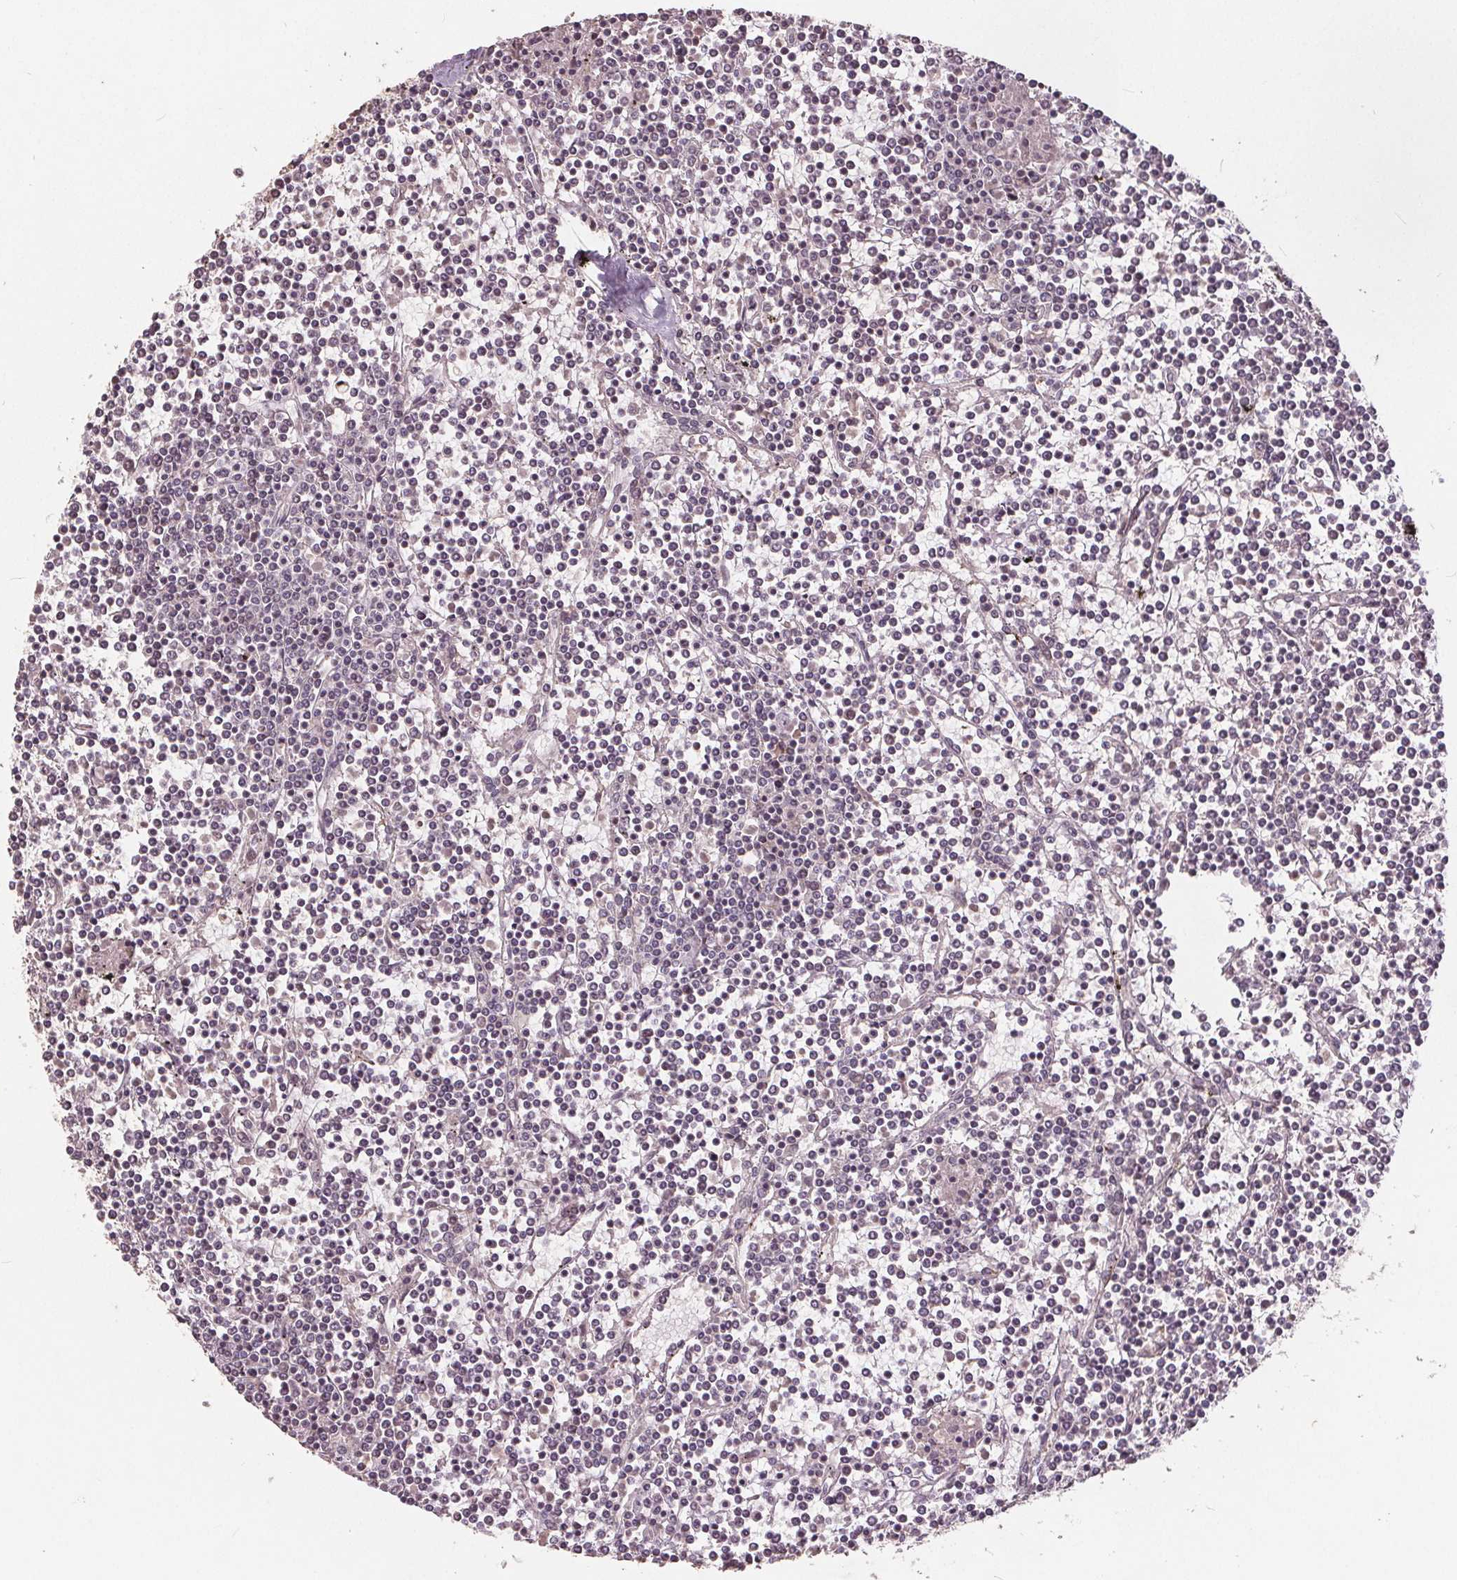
{"staining": {"intensity": "negative", "quantity": "none", "location": "none"}, "tissue": "lymphoma", "cell_type": "Tumor cells", "image_type": "cancer", "snomed": [{"axis": "morphology", "description": "Malignant lymphoma, non-Hodgkin's type, Low grade"}, {"axis": "topography", "description": "Spleen"}], "caption": "Malignant lymphoma, non-Hodgkin's type (low-grade) was stained to show a protein in brown. There is no significant expression in tumor cells.", "gene": "DNMT3B", "patient": {"sex": "female", "age": 19}}